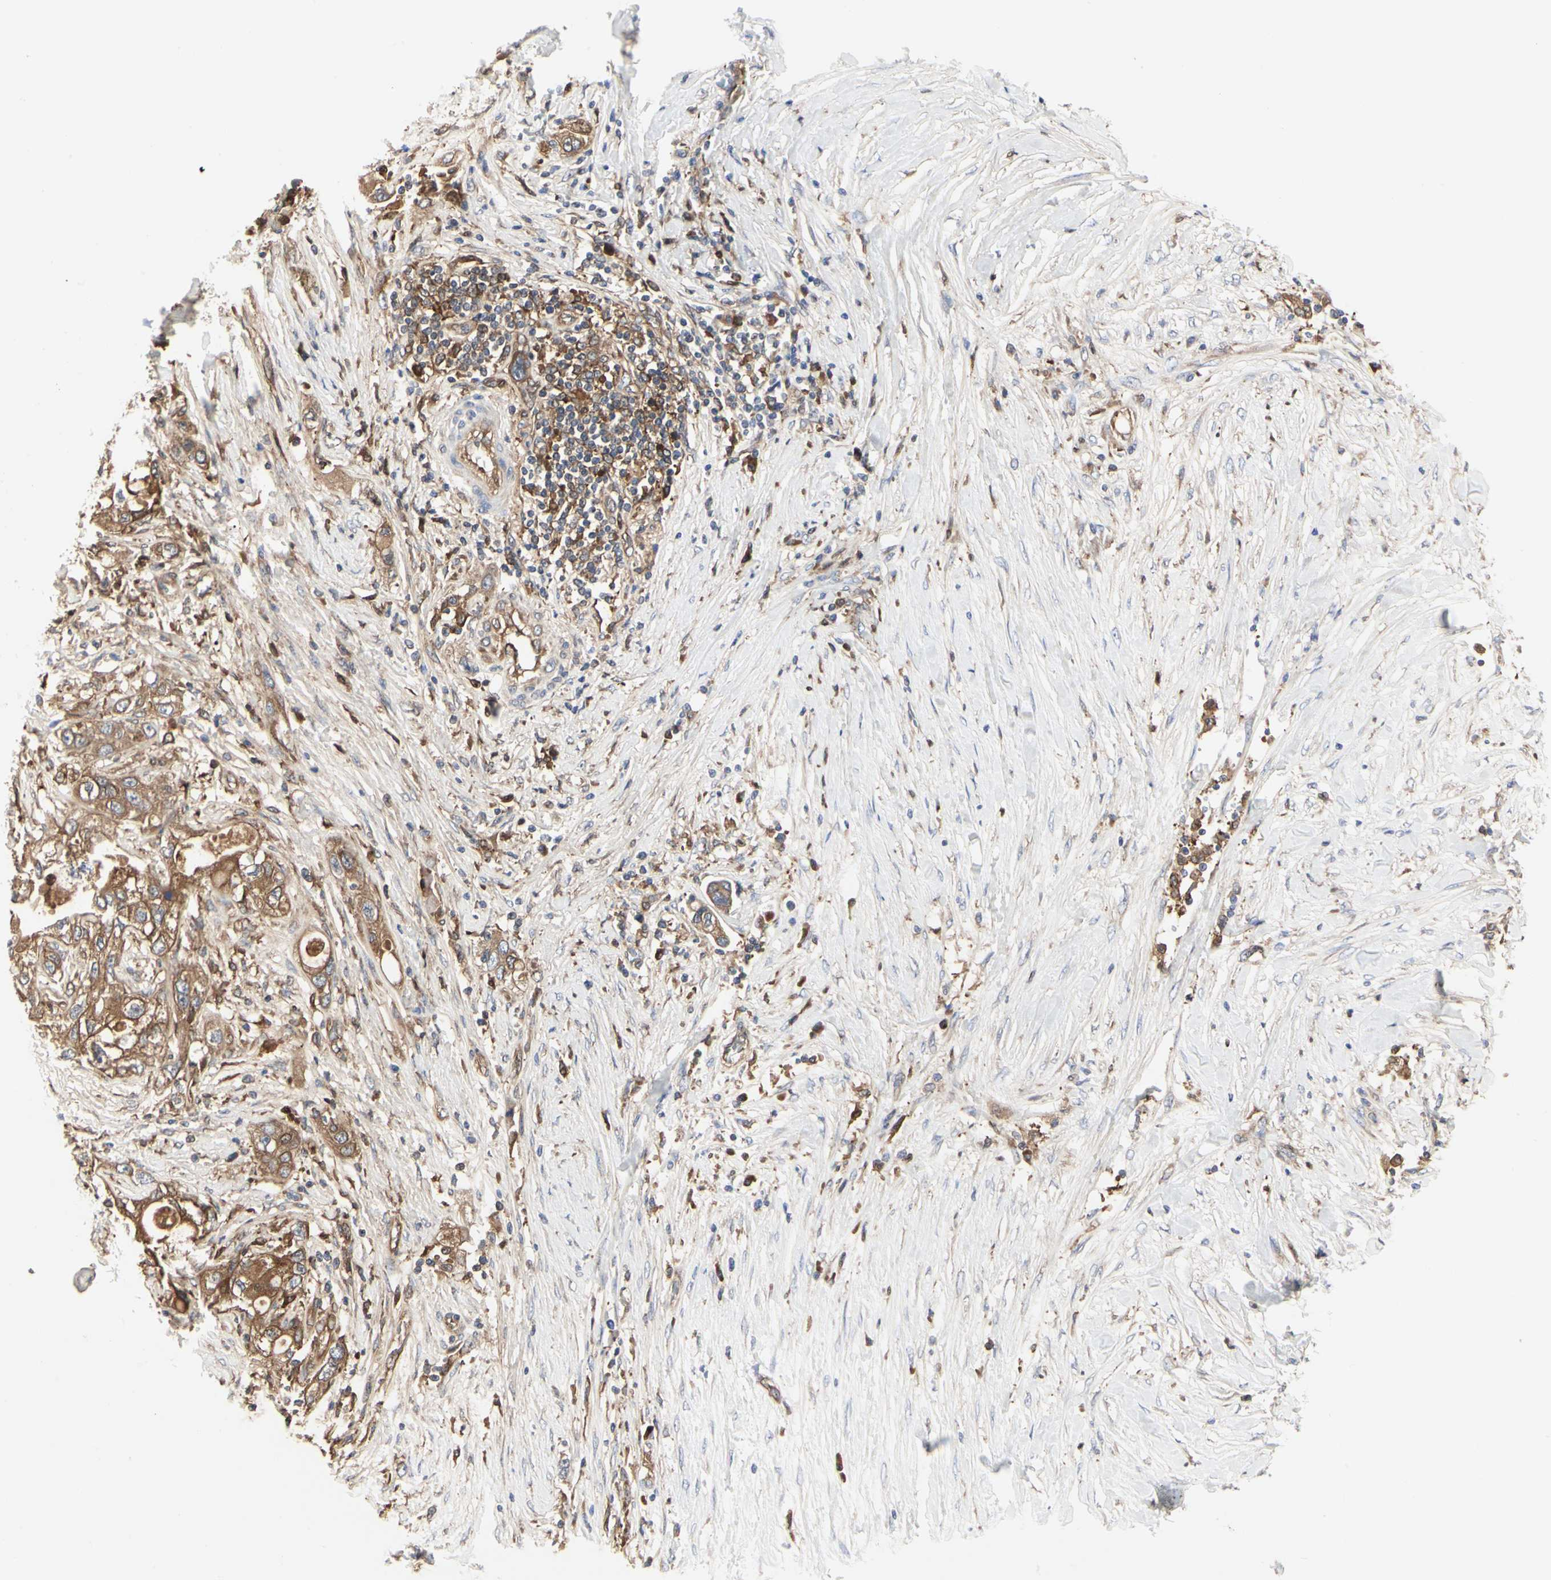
{"staining": {"intensity": "moderate", "quantity": ">75%", "location": "cytoplasmic/membranous"}, "tissue": "pancreatic cancer", "cell_type": "Tumor cells", "image_type": "cancer", "snomed": [{"axis": "morphology", "description": "Adenocarcinoma, NOS"}, {"axis": "topography", "description": "Pancreas"}], "caption": "Adenocarcinoma (pancreatic) stained for a protein (brown) shows moderate cytoplasmic/membranous positive positivity in approximately >75% of tumor cells.", "gene": "C3orf52", "patient": {"sex": "female", "age": 70}}